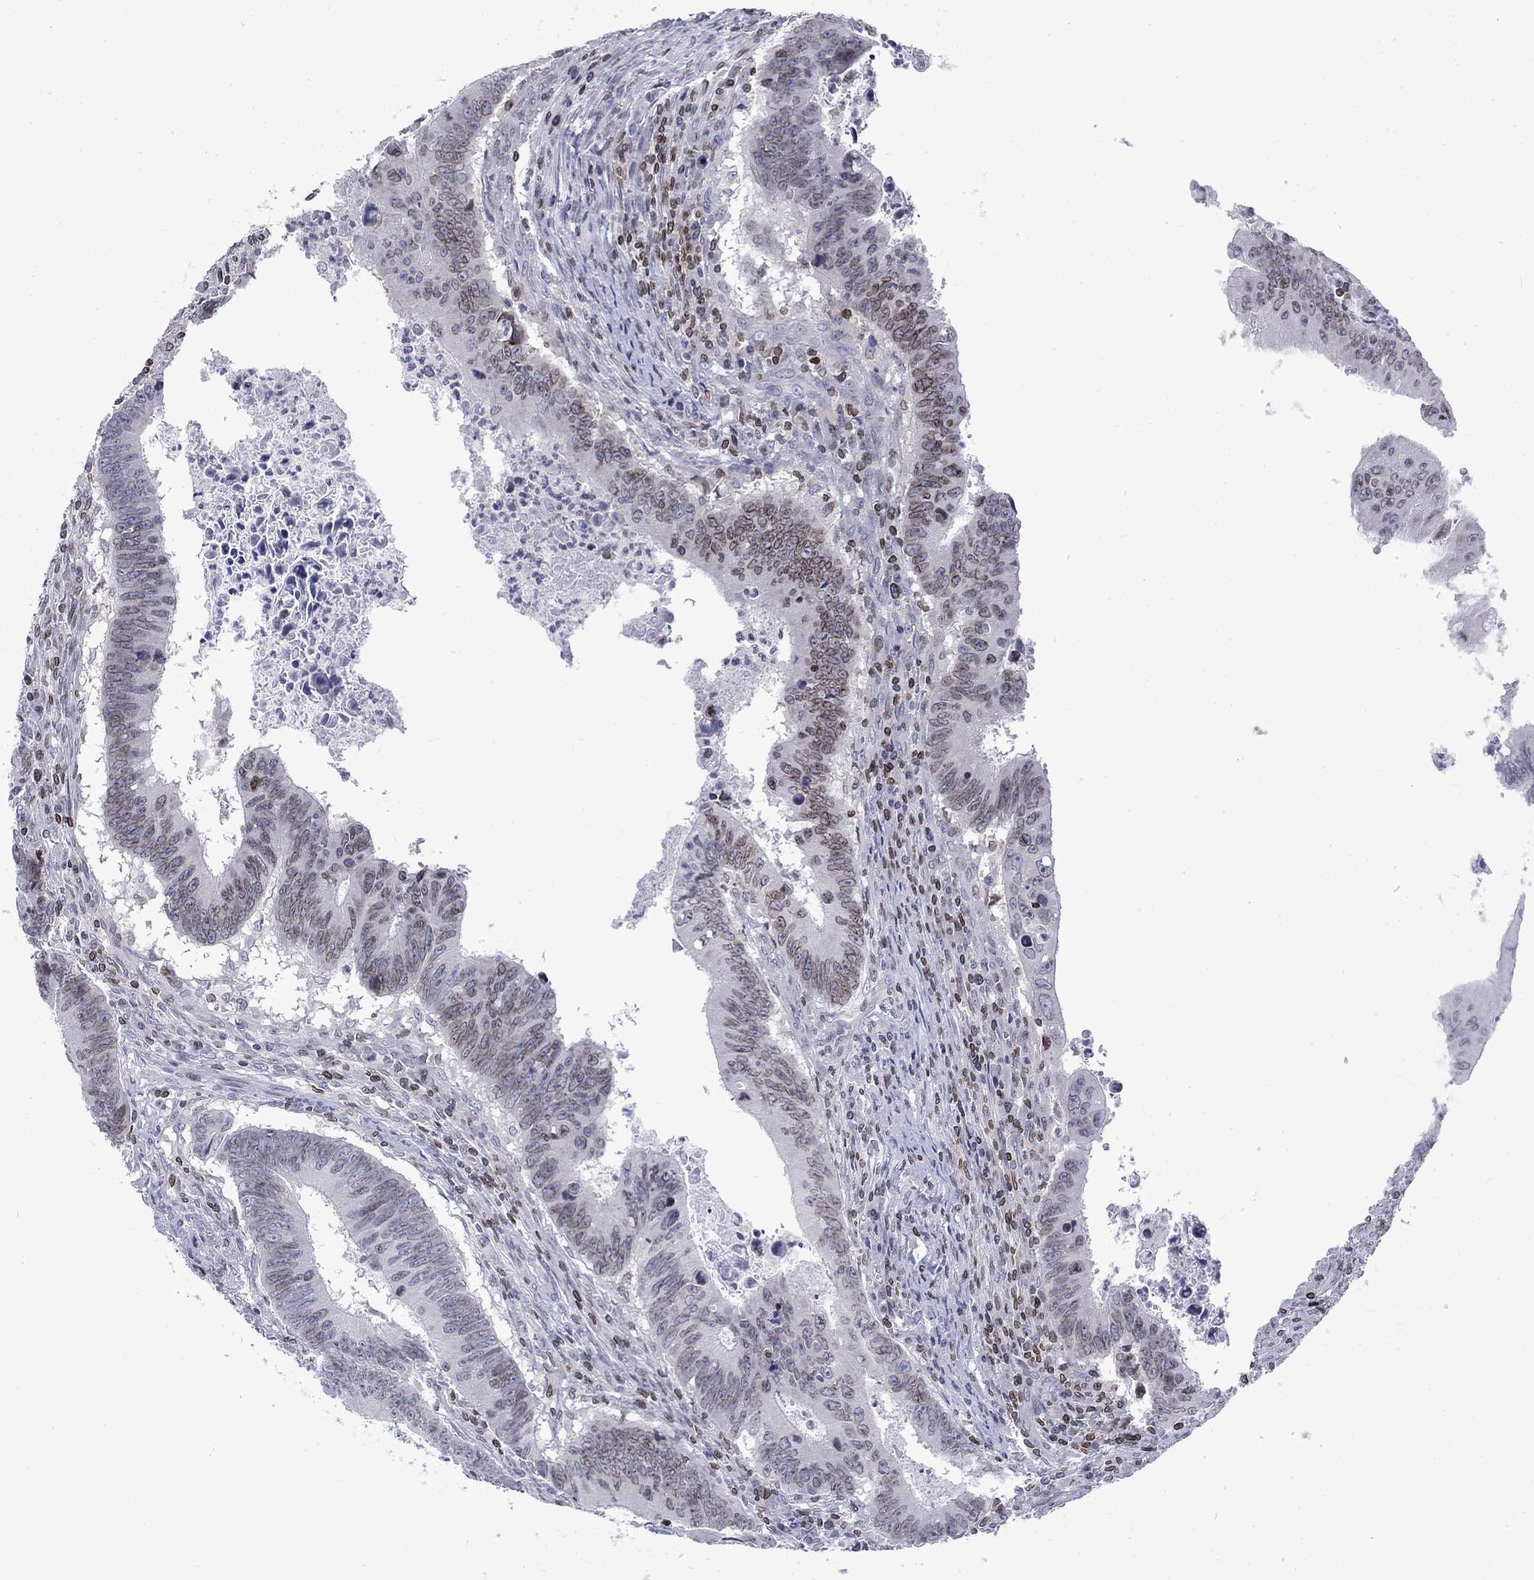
{"staining": {"intensity": "weak", "quantity": "<25%", "location": "cytoplasmic/membranous,nuclear"}, "tissue": "colorectal cancer", "cell_type": "Tumor cells", "image_type": "cancer", "snomed": [{"axis": "morphology", "description": "Adenocarcinoma, NOS"}, {"axis": "topography", "description": "Colon"}], "caption": "High magnification brightfield microscopy of adenocarcinoma (colorectal) stained with DAB (brown) and counterstained with hematoxylin (blue): tumor cells show no significant positivity. (DAB (3,3'-diaminobenzidine) immunohistochemistry (IHC), high magnification).", "gene": "SLA", "patient": {"sex": "female", "age": 87}}